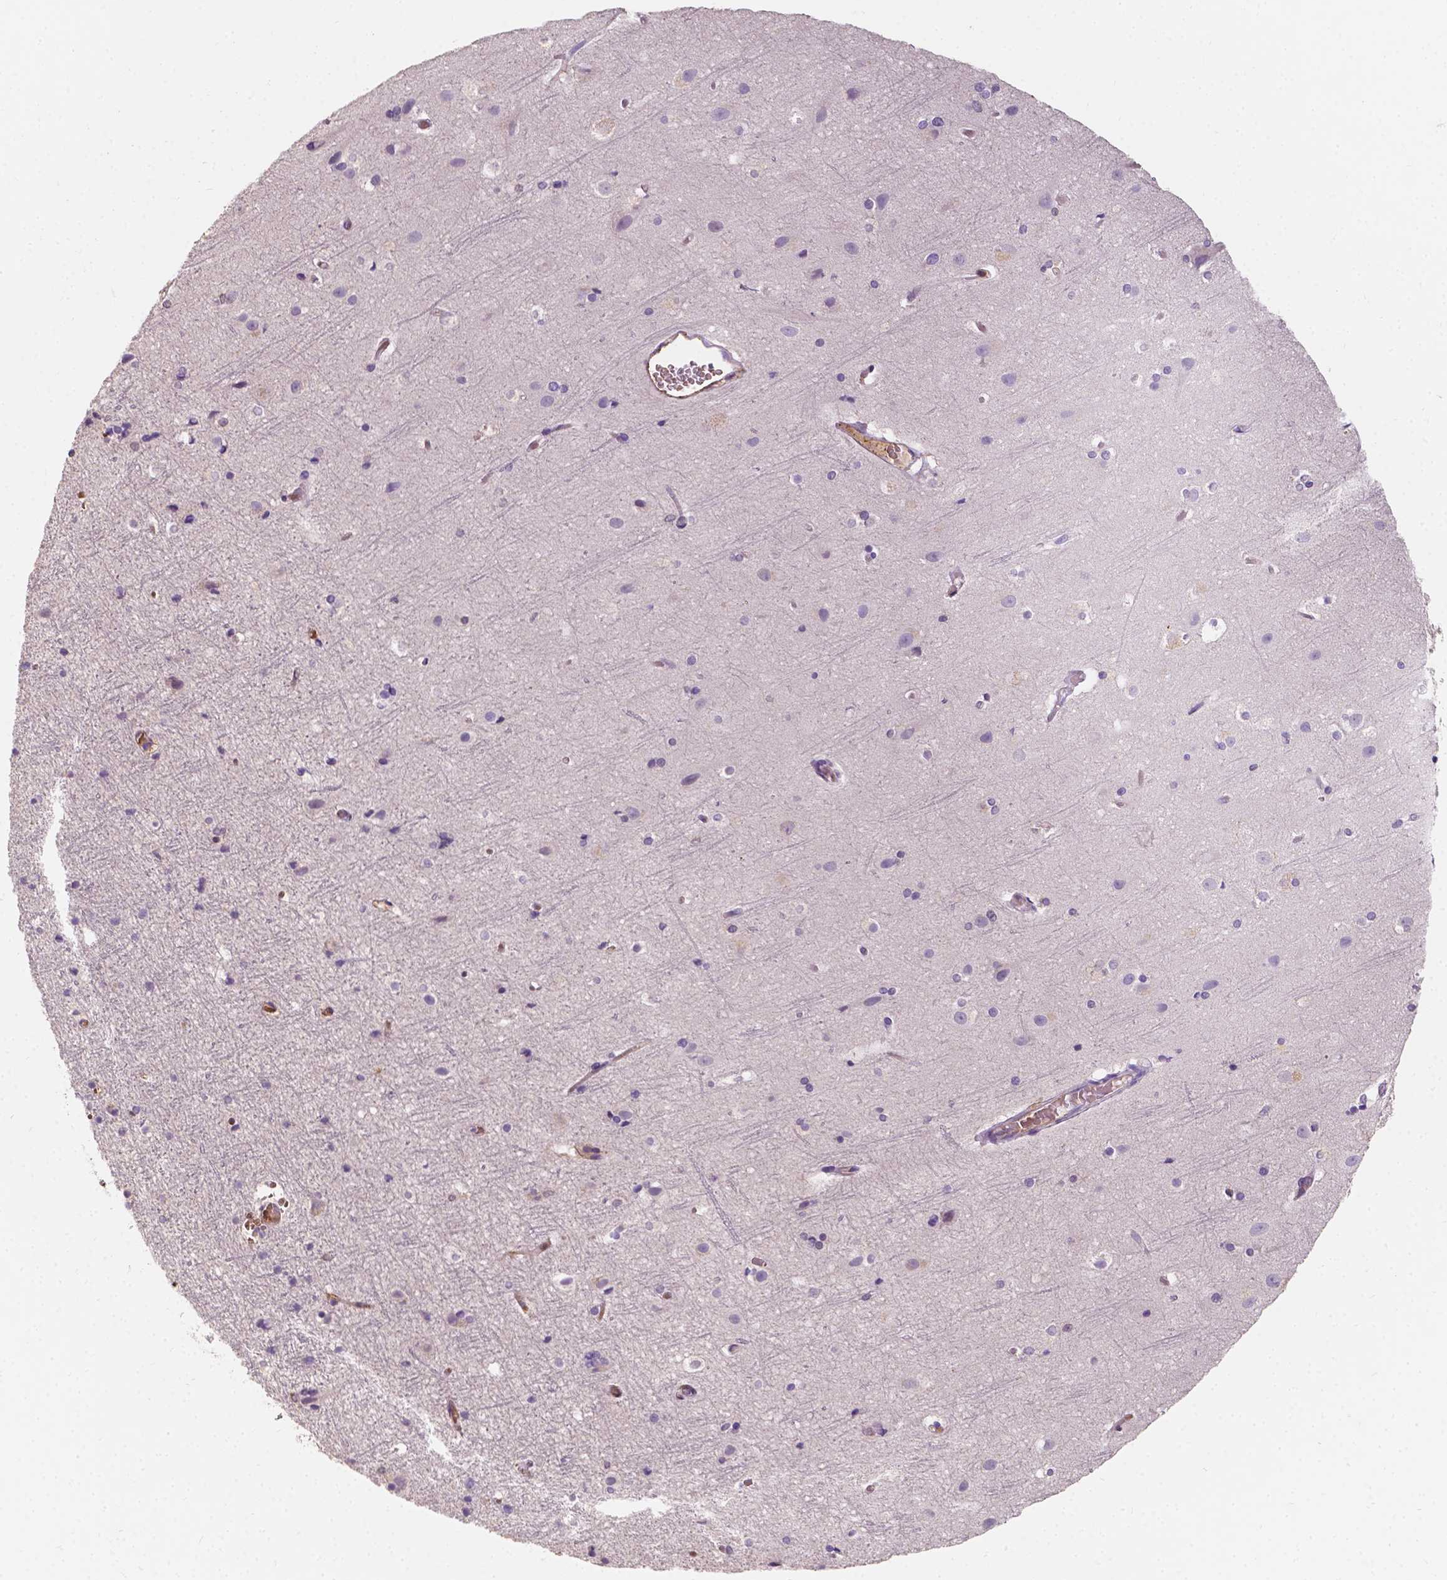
{"staining": {"intensity": "negative", "quantity": "none", "location": "none"}, "tissue": "cerebral cortex", "cell_type": "Endothelial cells", "image_type": "normal", "snomed": [{"axis": "morphology", "description": "Normal tissue, NOS"}, {"axis": "topography", "description": "Cerebral cortex"}], "caption": "The histopathology image exhibits no significant staining in endothelial cells of cerebral cortex.", "gene": "SLC22A4", "patient": {"sex": "female", "age": 52}}